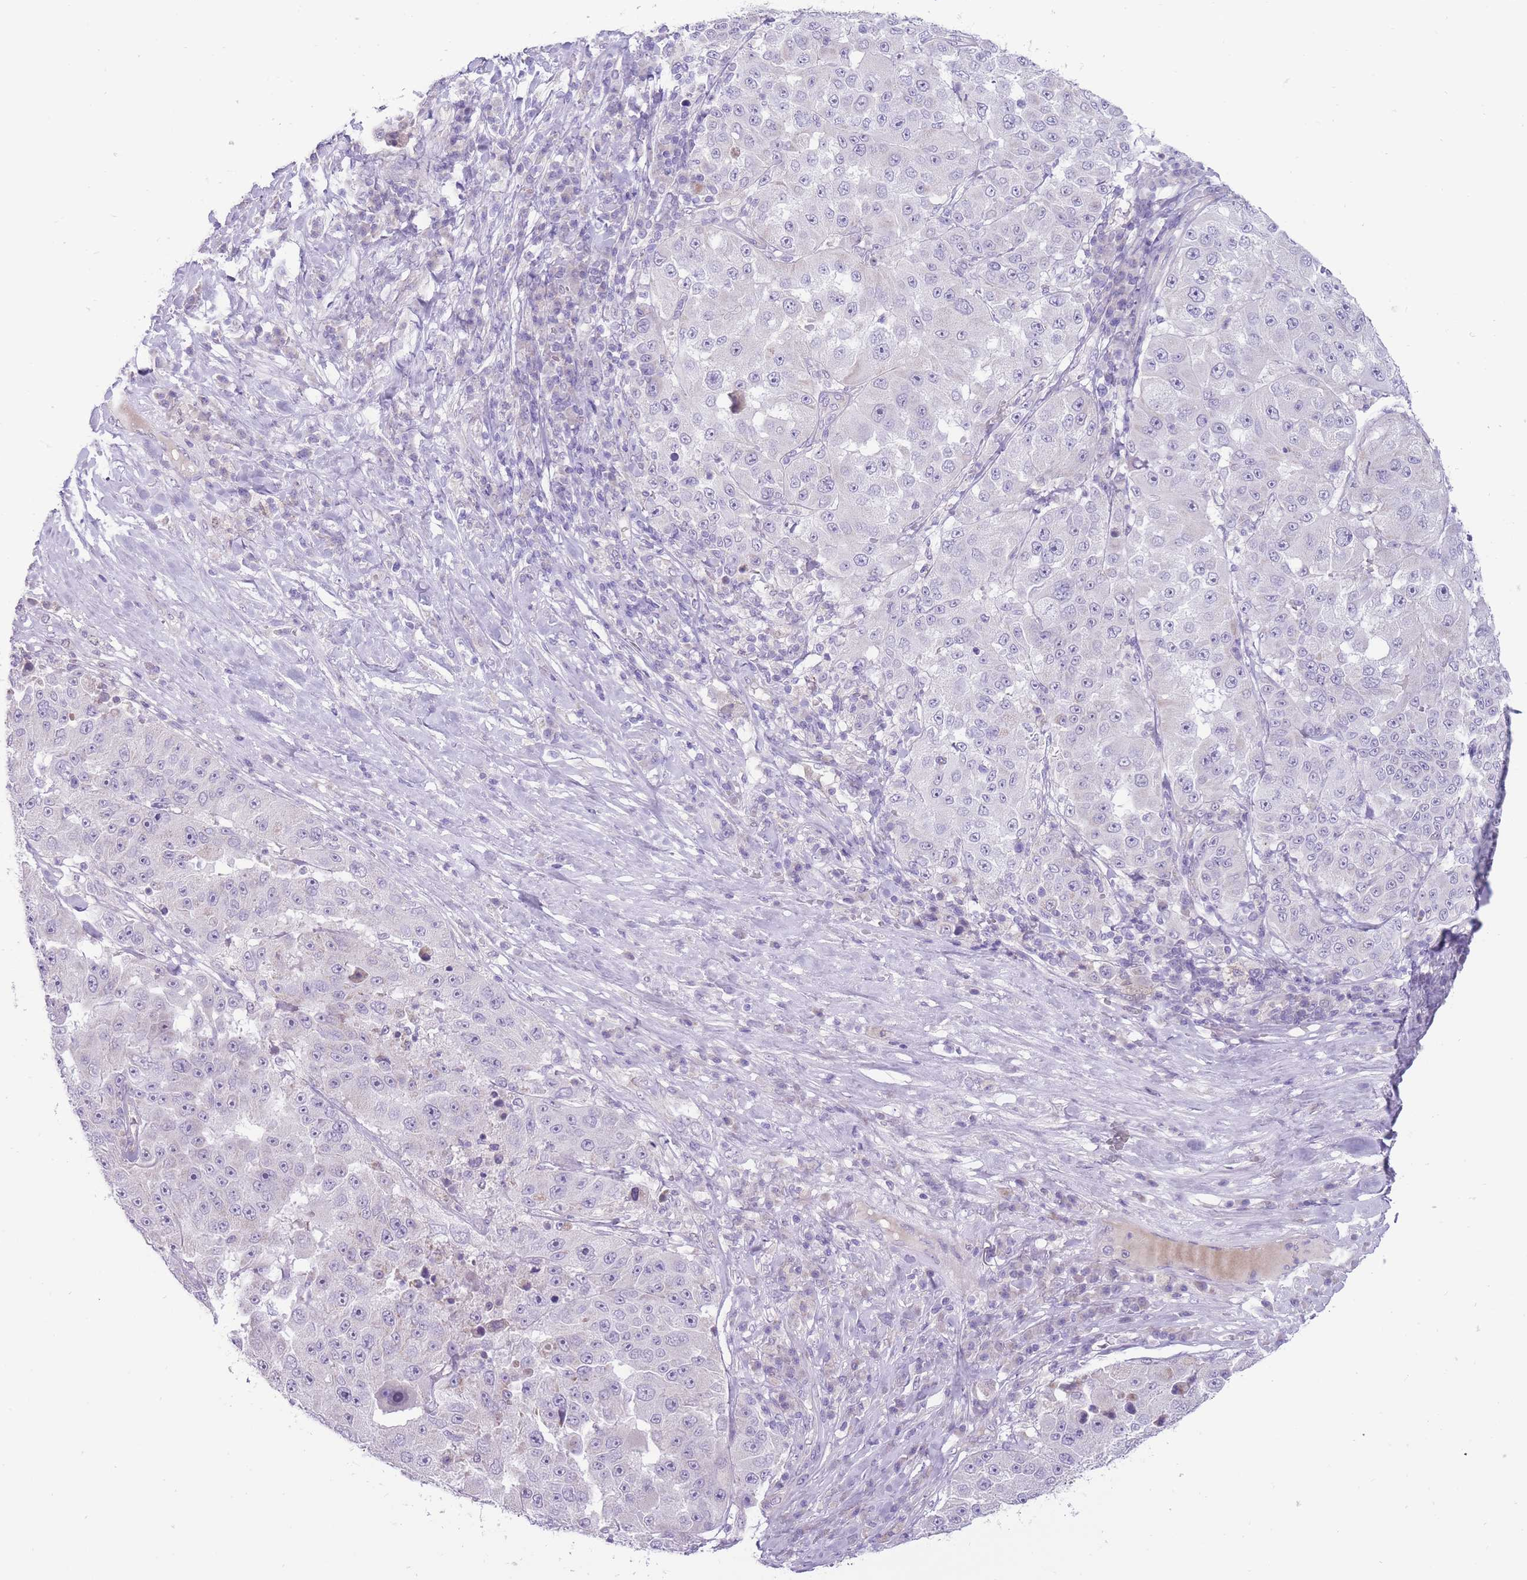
{"staining": {"intensity": "negative", "quantity": "none", "location": "none"}, "tissue": "melanoma", "cell_type": "Tumor cells", "image_type": "cancer", "snomed": [{"axis": "morphology", "description": "Malignant melanoma, Metastatic site"}, {"axis": "topography", "description": "Lymph node"}], "caption": "Immunohistochemistry (IHC) of human melanoma exhibits no expression in tumor cells.", "gene": "ERICH4", "patient": {"sex": "male", "age": 62}}